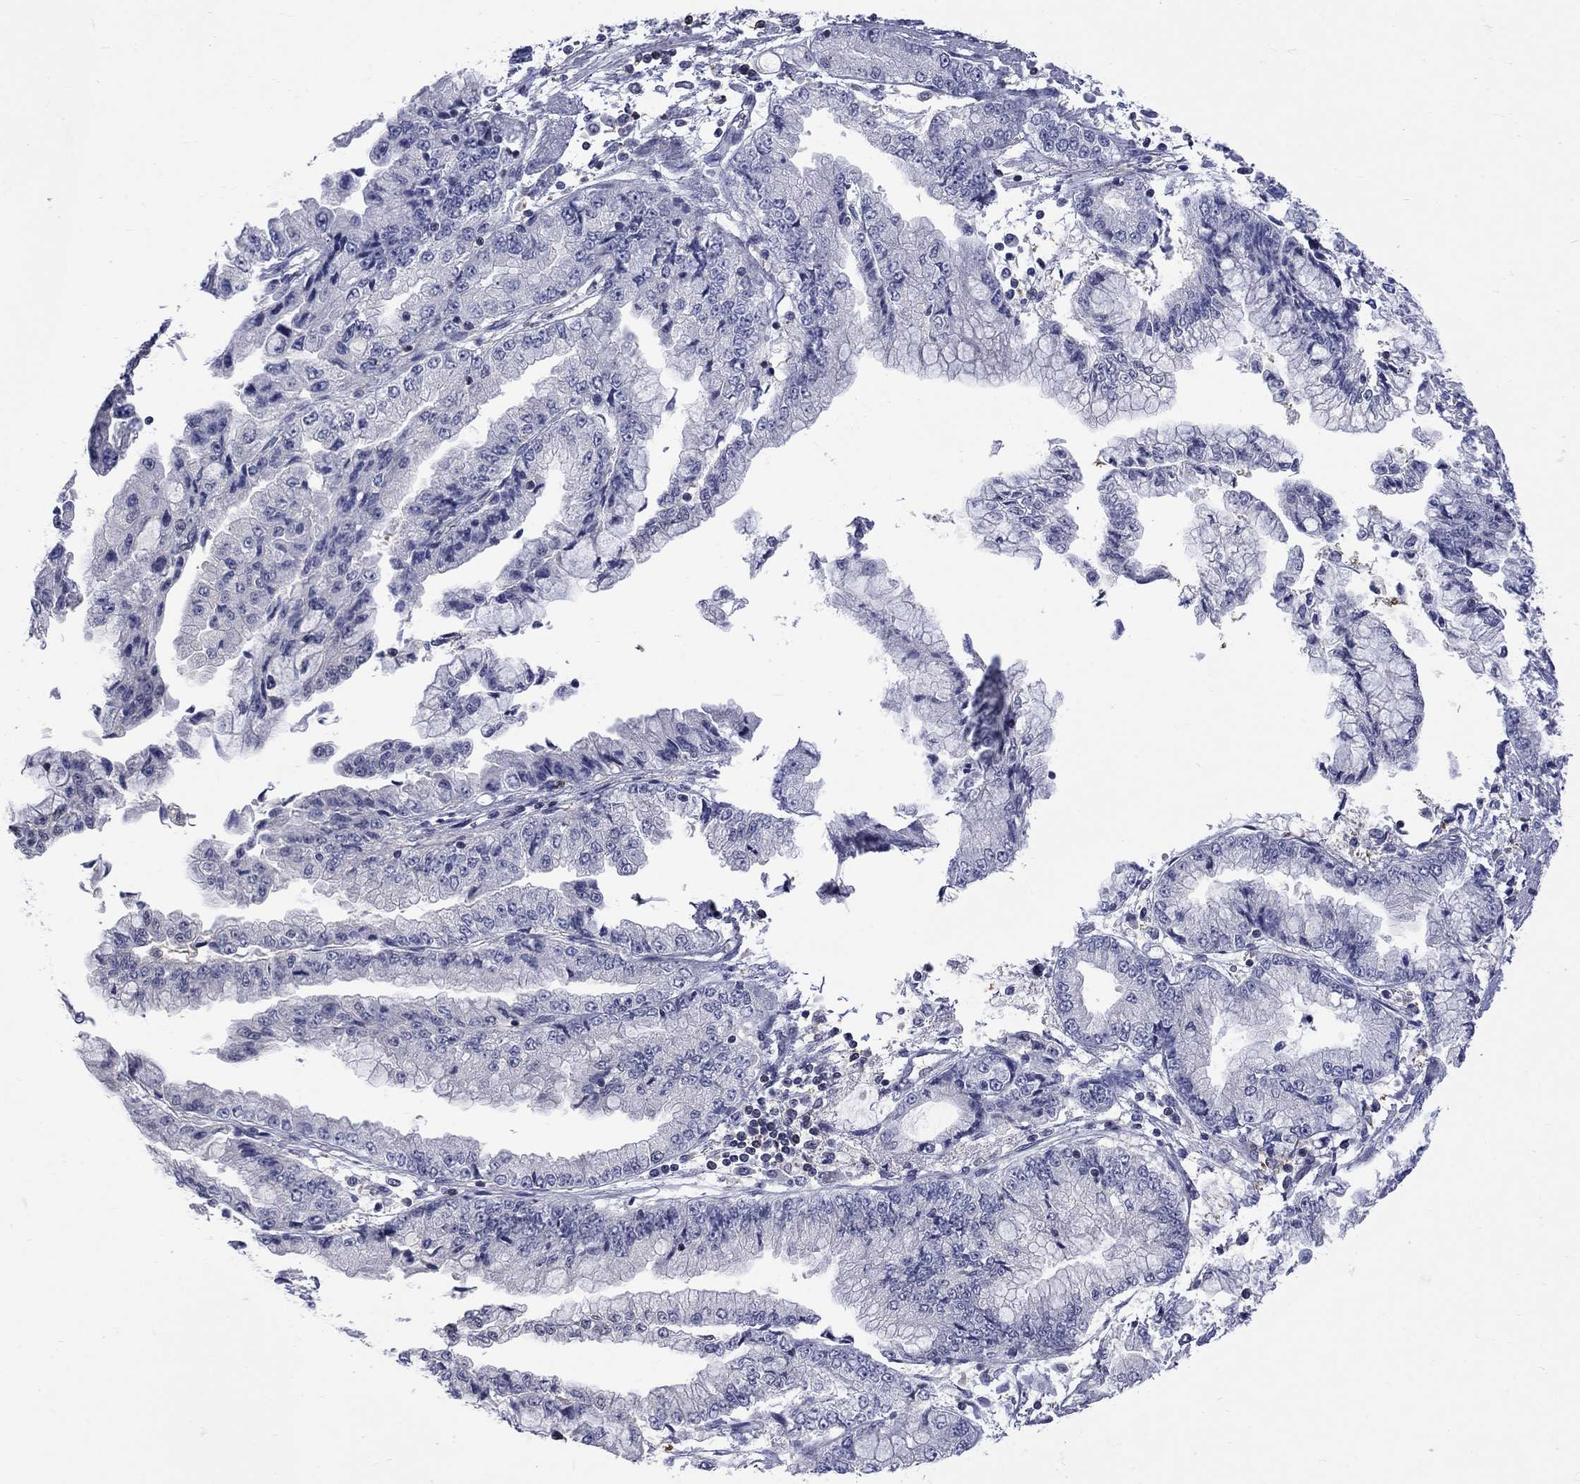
{"staining": {"intensity": "negative", "quantity": "none", "location": "none"}, "tissue": "stomach cancer", "cell_type": "Tumor cells", "image_type": "cancer", "snomed": [{"axis": "morphology", "description": "Adenocarcinoma, NOS"}, {"axis": "topography", "description": "Stomach, upper"}], "caption": "Stomach cancer was stained to show a protein in brown. There is no significant expression in tumor cells.", "gene": "HKDC1", "patient": {"sex": "female", "age": 74}}